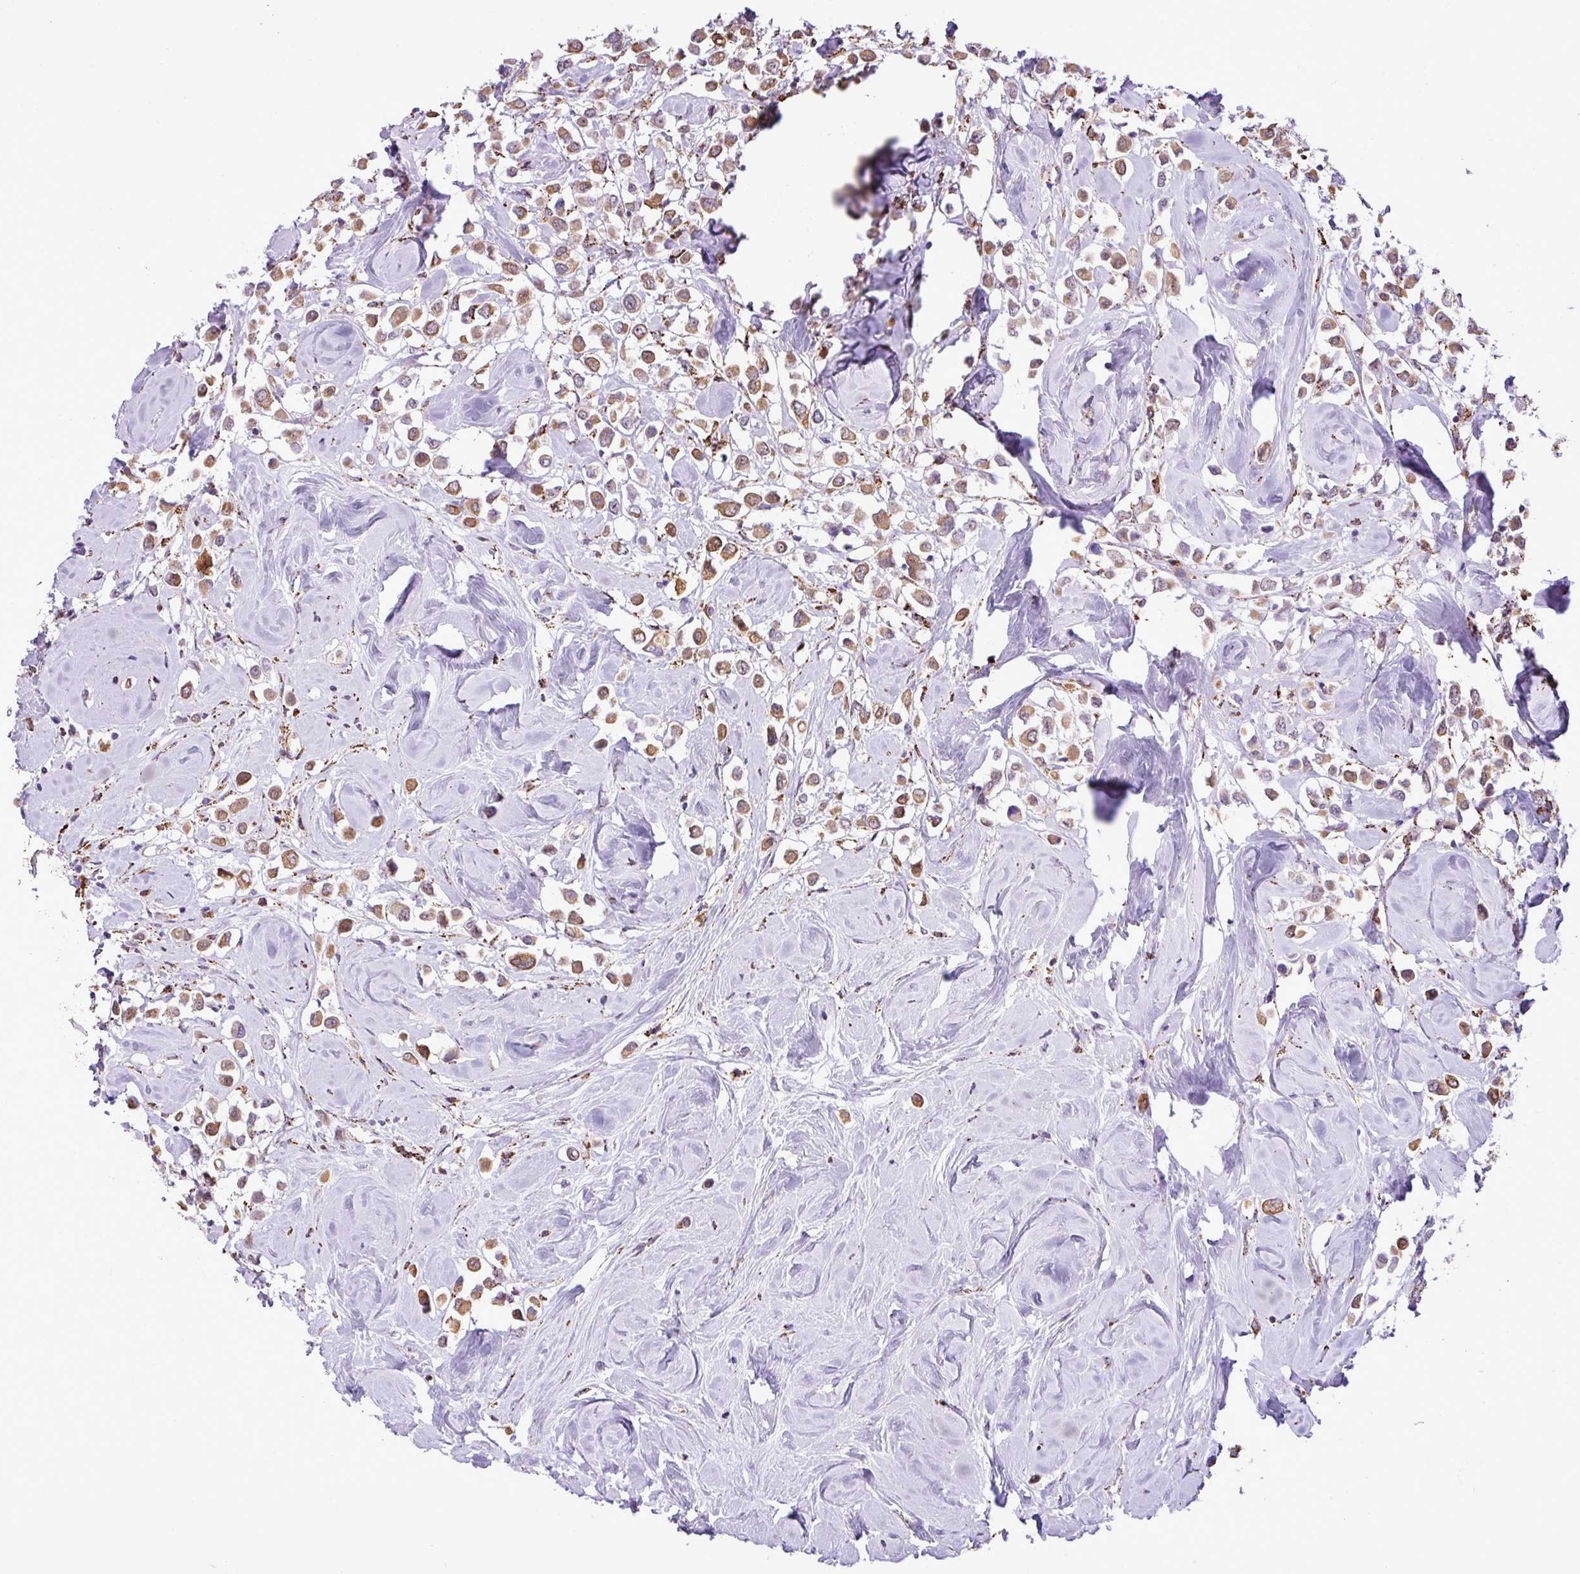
{"staining": {"intensity": "moderate", "quantity": ">75%", "location": "cytoplasmic/membranous"}, "tissue": "breast cancer", "cell_type": "Tumor cells", "image_type": "cancer", "snomed": [{"axis": "morphology", "description": "Duct carcinoma"}, {"axis": "topography", "description": "Breast"}], "caption": "High-power microscopy captured an IHC photomicrograph of breast cancer (intraductal carcinoma), revealing moderate cytoplasmic/membranous expression in about >75% of tumor cells. (brown staining indicates protein expression, while blue staining denotes nuclei).", "gene": "SGPP1", "patient": {"sex": "female", "age": 61}}